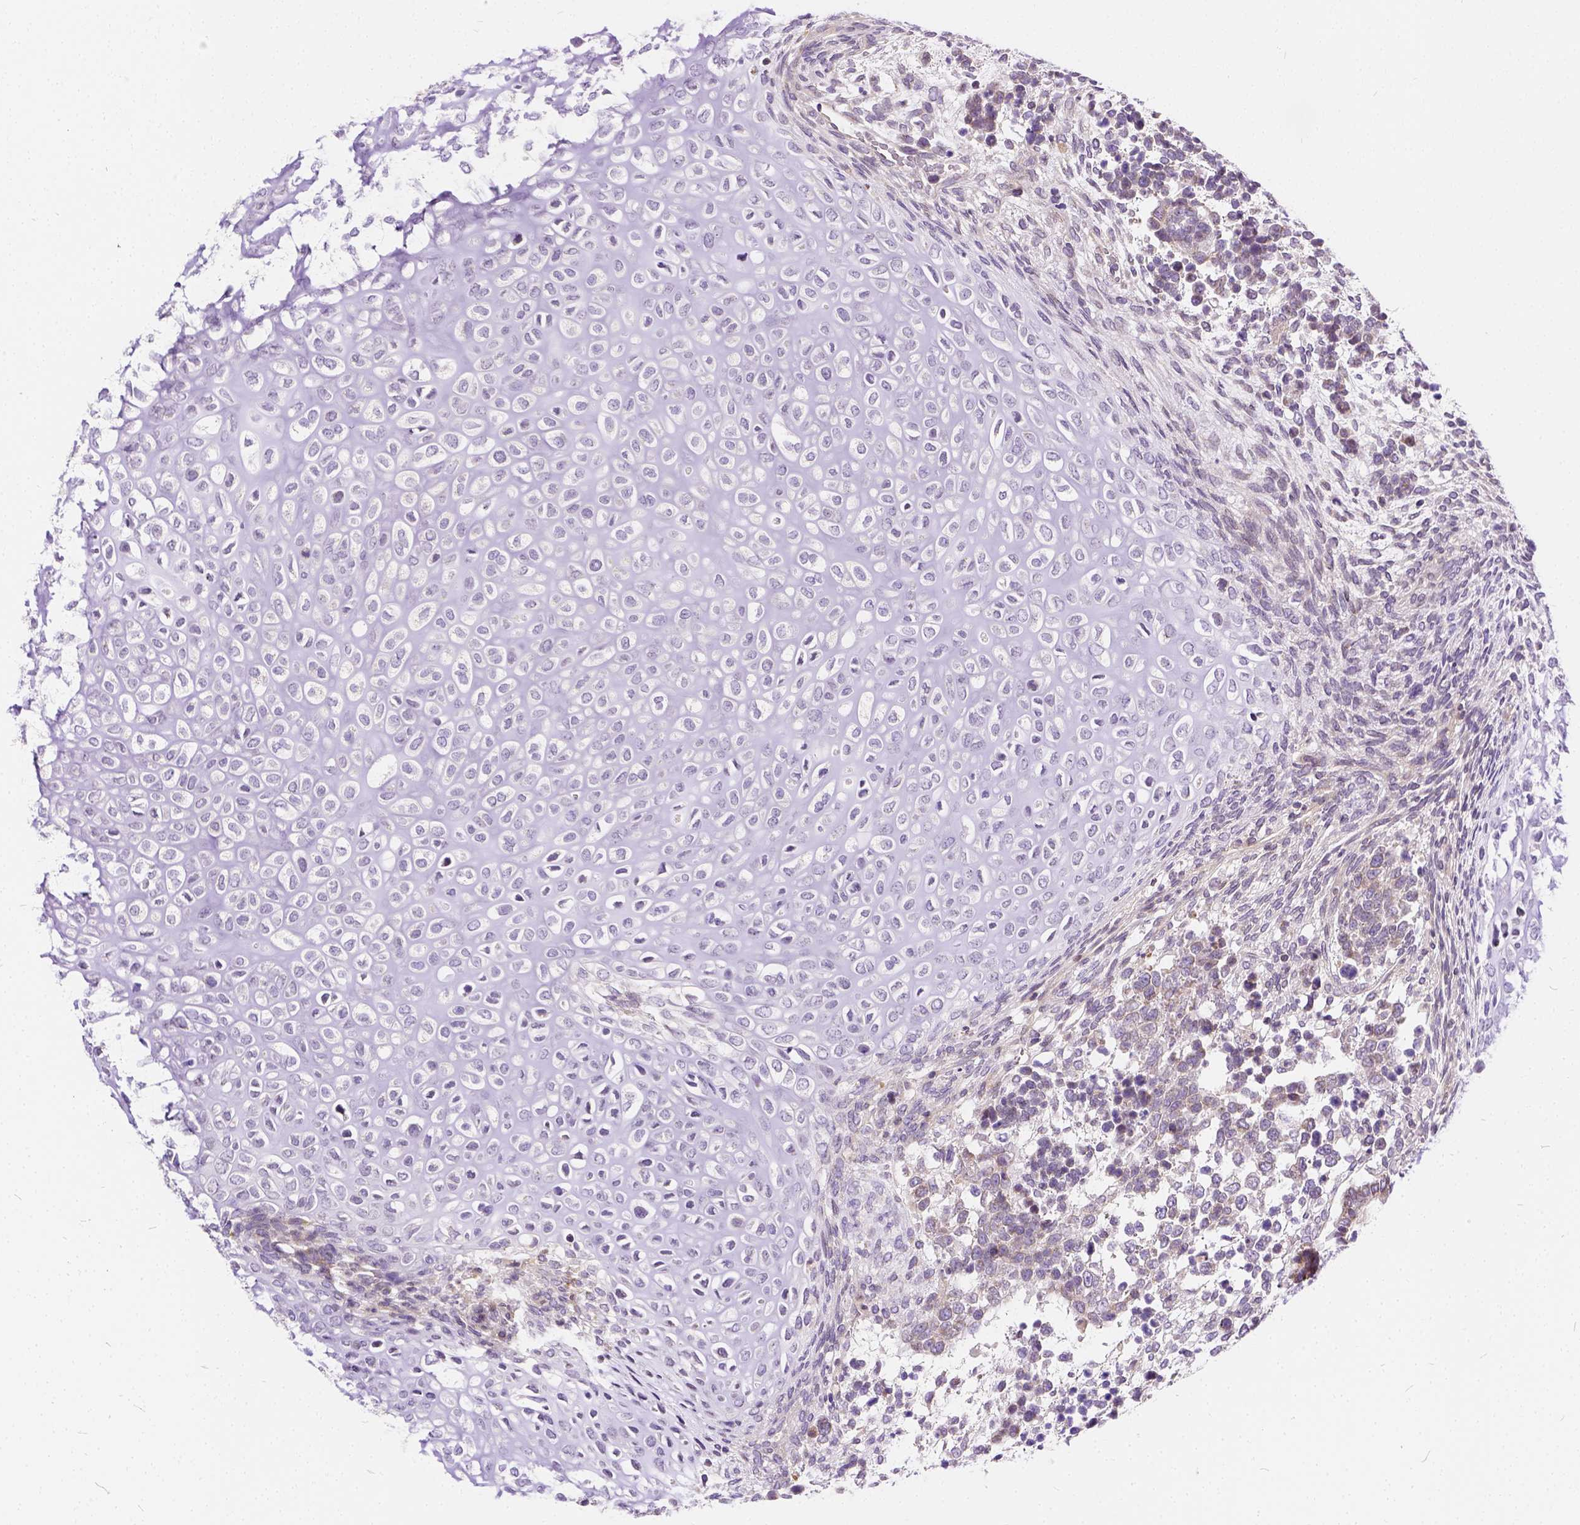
{"staining": {"intensity": "negative", "quantity": "none", "location": "none"}, "tissue": "testis cancer", "cell_type": "Tumor cells", "image_type": "cancer", "snomed": [{"axis": "morphology", "description": "Carcinoma, Embryonal, NOS"}, {"axis": "topography", "description": "Testis"}], "caption": "DAB immunohistochemical staining of embryonal carcinoma (testis) demonstrates no significant staining in tumor cells. (DAB (3,3'-diaminobenzidine) IHC with hematoxylin counter stain).", "gene": "CADM4", "patient": {"sex": "male", "age": 23}}